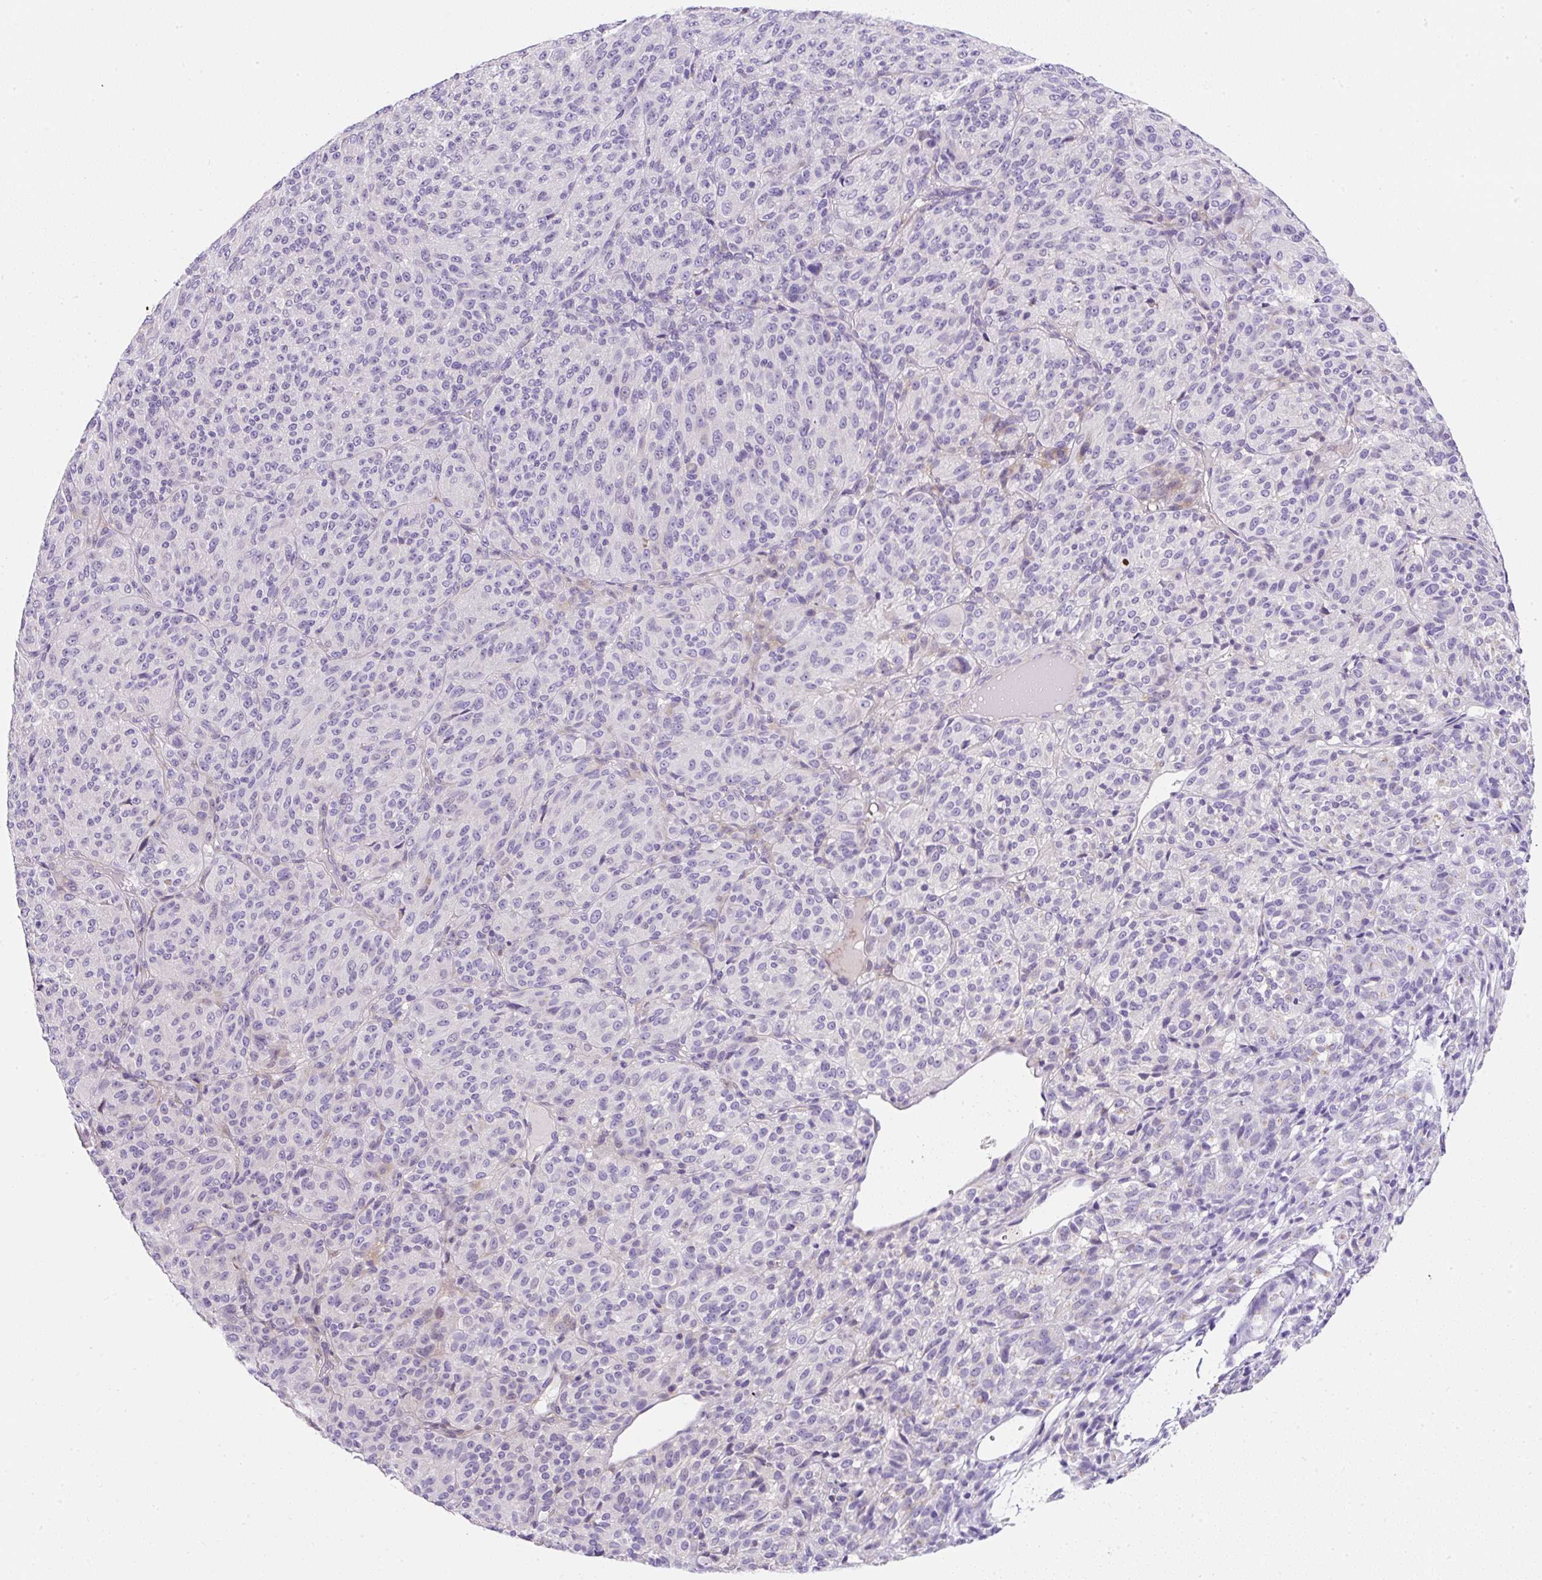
{"staining": {"intensity": "negative", "quantity": "none", "location": "none"}, "tissue": "melanoma", "cell_type": "Tumor cells", "image_type": "cancer", "snomed": [{"axis": "morphology", "description": "Malignant melanoma, Metastatic site"}, {"axis": "topography", "description": "Brain"}], "caption": "High power microscopy image of an immunohistochemistry (IHC) photomicrograph of malignant melanoma (metastatic site), revealing no significant staining in tumor cells. (Stains: DAB (3,3'-diaminobenzidine) immunohistochemistry (IHC) with hematoxylin counter stain, Microscopy: brightfield microscopy at high magnification).", "gene": "DTX4", "patient": {"sex": "female", "age": 56}}